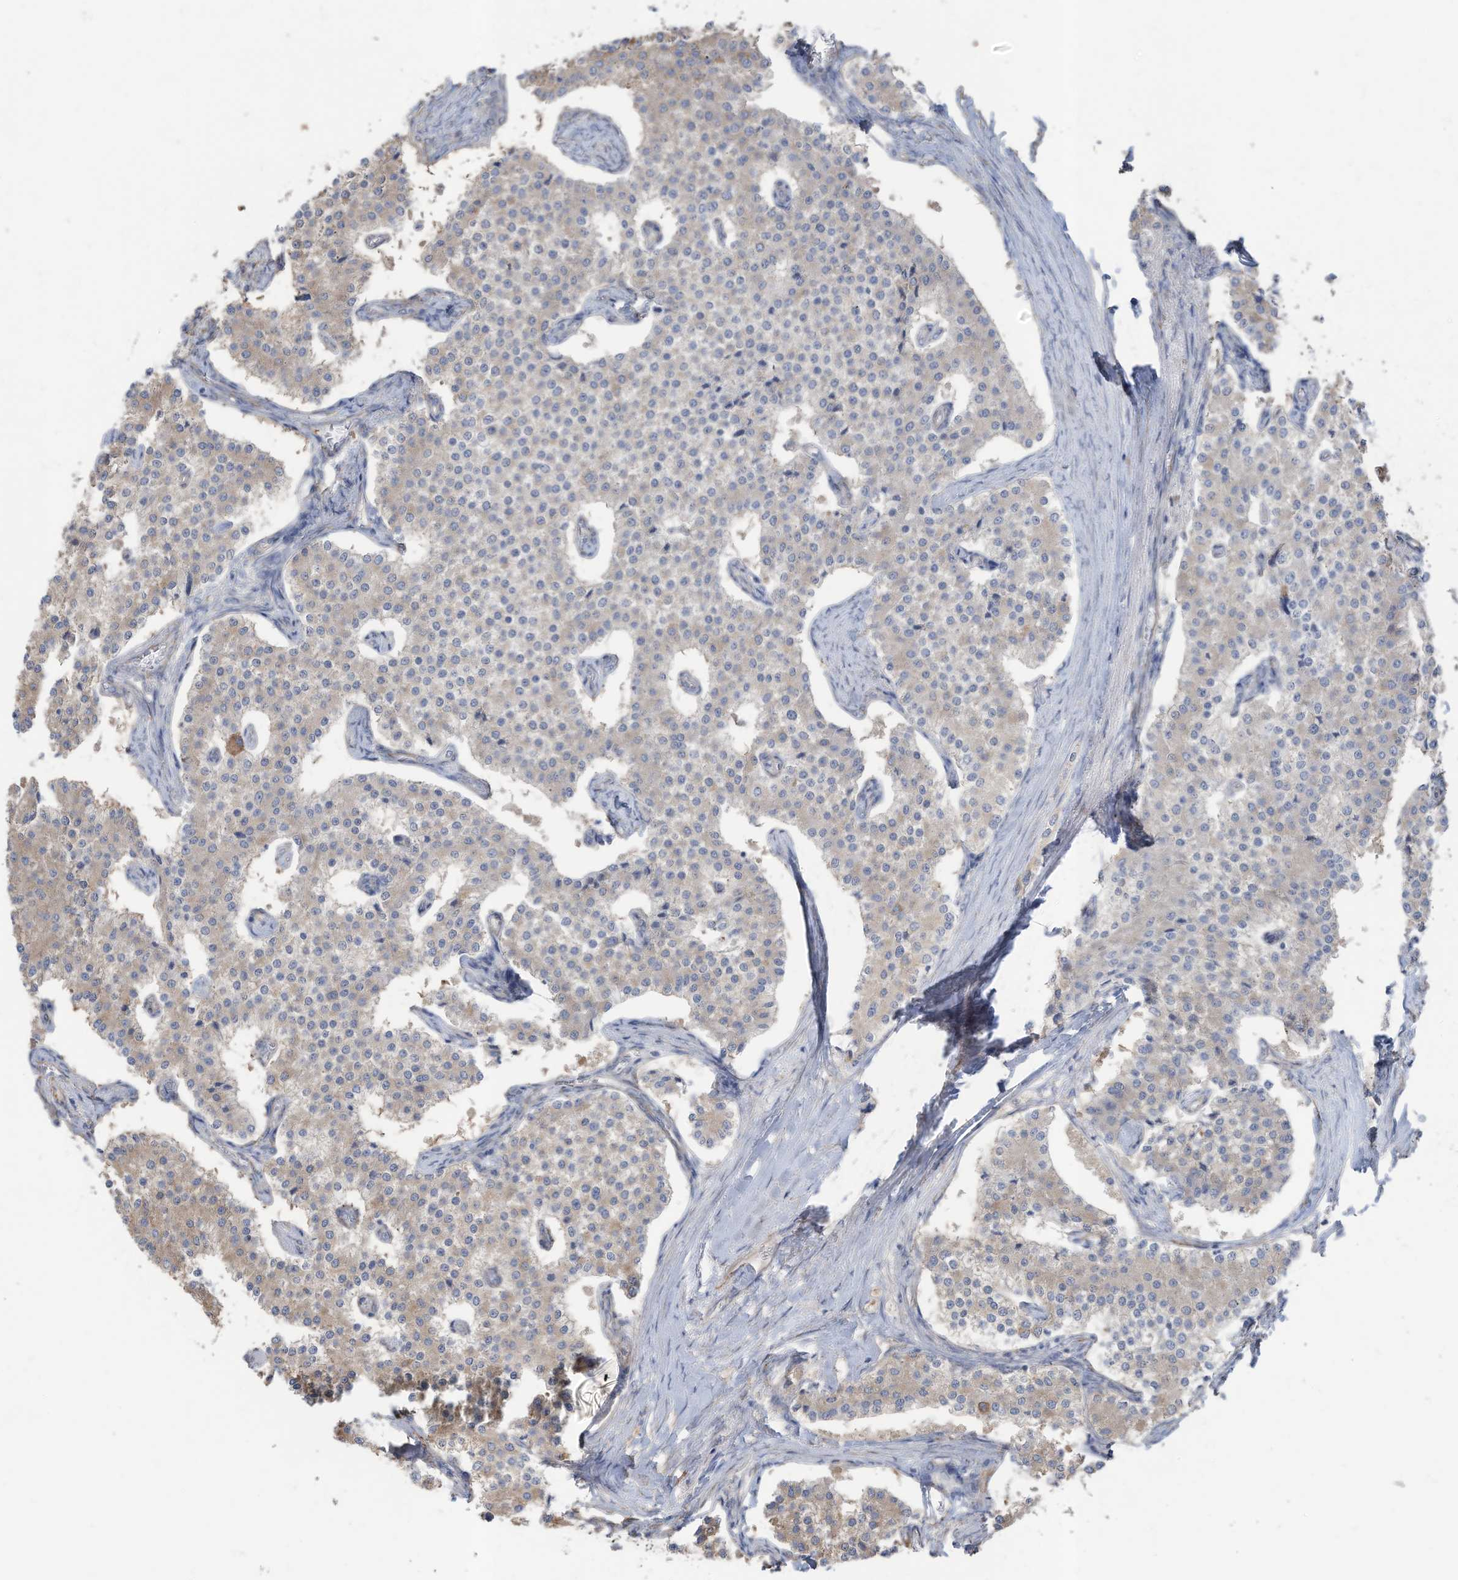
{"staining": {"intensity": "weak", "quantity": "<25%", "location": "cytoplasmic/membranous"}, "tissue": "carcinoid", "cell_type": "Tumor cells", "image_type": "cancer", "snomed": [{"axis": "morphology", "description": "Carcinoid, malignant, NOS"}, {"axis": "topography", "description": "Colon"}], "caption": "Tumor cells show no significant staining in carcinoid (malignant).", "gene": "SLC17A7", "patient": {"sex": "female", "age": 52}}